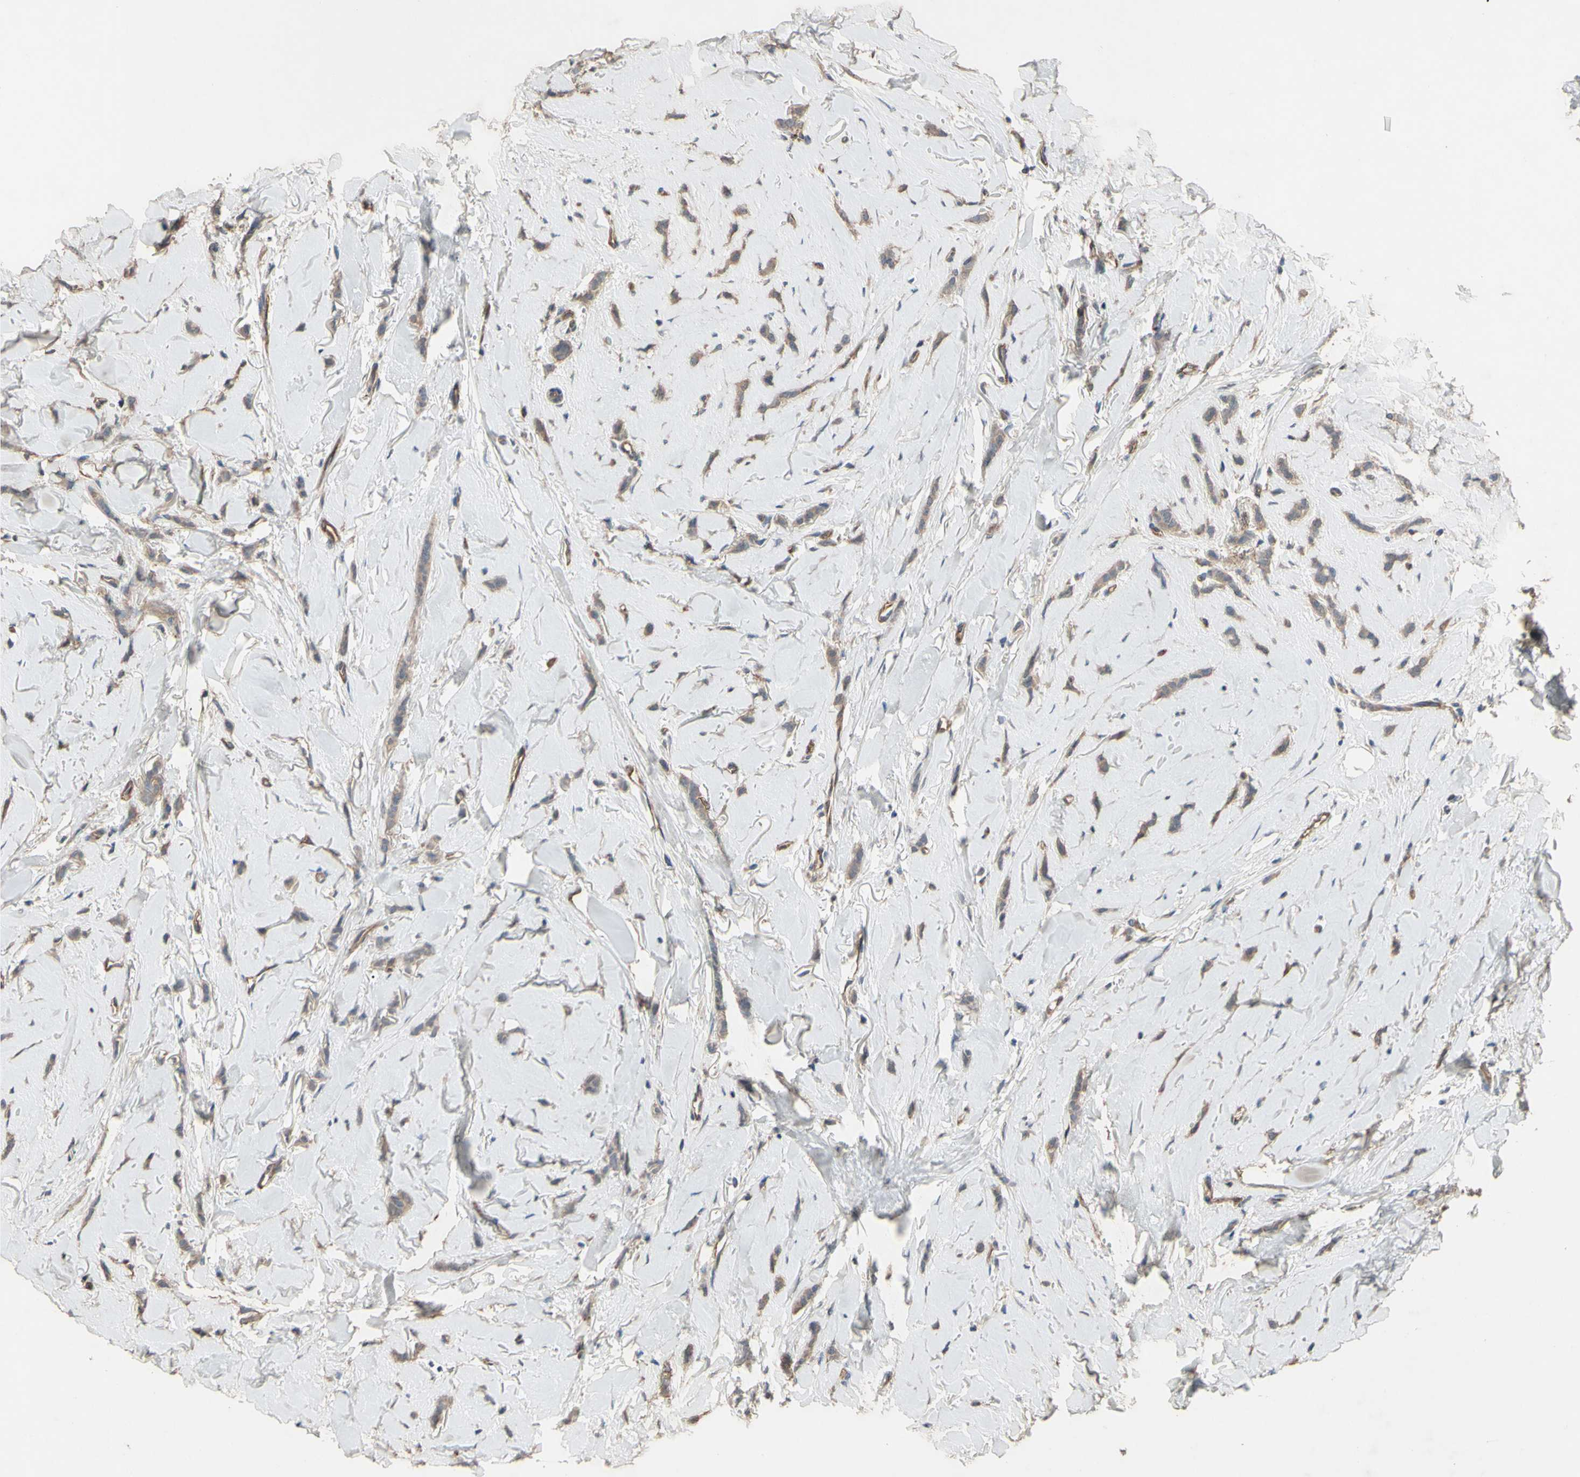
{"staining": {"intensity": "moderate", "quantity": ">75%", "location": "cytoplasmic/membranous"}, "tissue": "breast cancer", "cell_type": "Tumor cells", "image_type": "cancer", "snomed": [{"axis": "morphology", "description": "Lobular carcinoma"}, {"axis": "topography", "description": "Skin"}, {"axis": "topography", "description": "Breast"}], "caption": "High-power microscopy captured an IHC histopathology image of breast cancer, revealing moderate cytoplasmic/membranous expression in about >75% of tumor cells. (DAB (3,3'-diaminobenzidine) IHC, brown staining for protein, blue staining for nuclei).", "gene": "SHROOM4", "patient": {"sex": "female", "age": 46}}